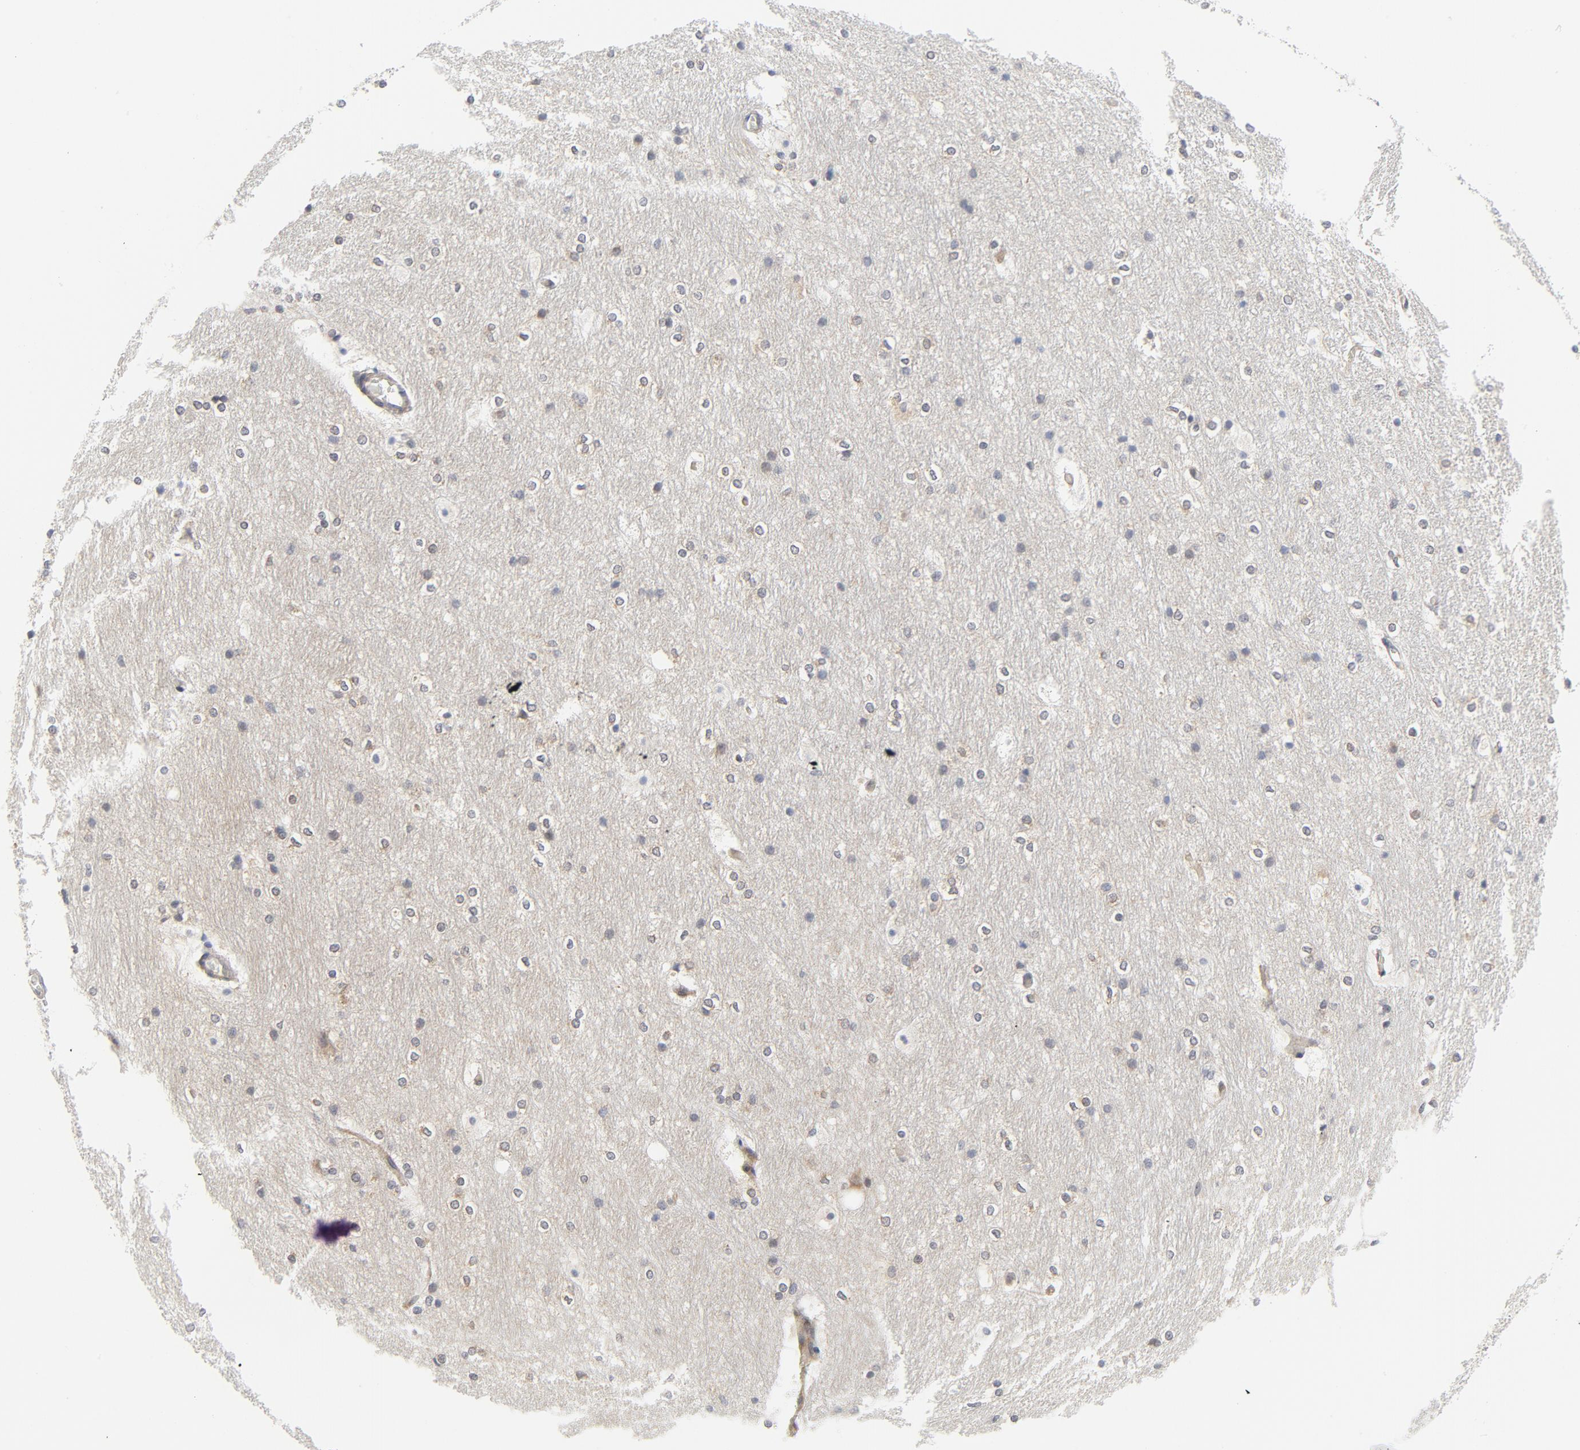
{"staining": {"intensity": "moderate", "quantity": "25%-75%", "location": "cytoplasmic/membranous"}, "tissue": "hippocampus", "cell_type": "Glial cells", "image_type": "normal", "snomed": [{"axis": "morphology", "description": "Normal tissue, NOS"}, {"axis": "topography", "description": "Hippocampus"}], "caption": "Immunohistochemical staining of unremarkable human hippocampus displays 25%-75% levels of moderate cytoplasmic/membranous protein staining in approximately 25%-75% of glial cells. The staining was performed using DAB (3,3'-diaminobenzidine) to visualize the protein expression in brown, while the nuclei were stained in blue with hematoxylin (Magnification: 20x).", "gene": "BAD", "patient": {"sex": "female", "age": 19}}